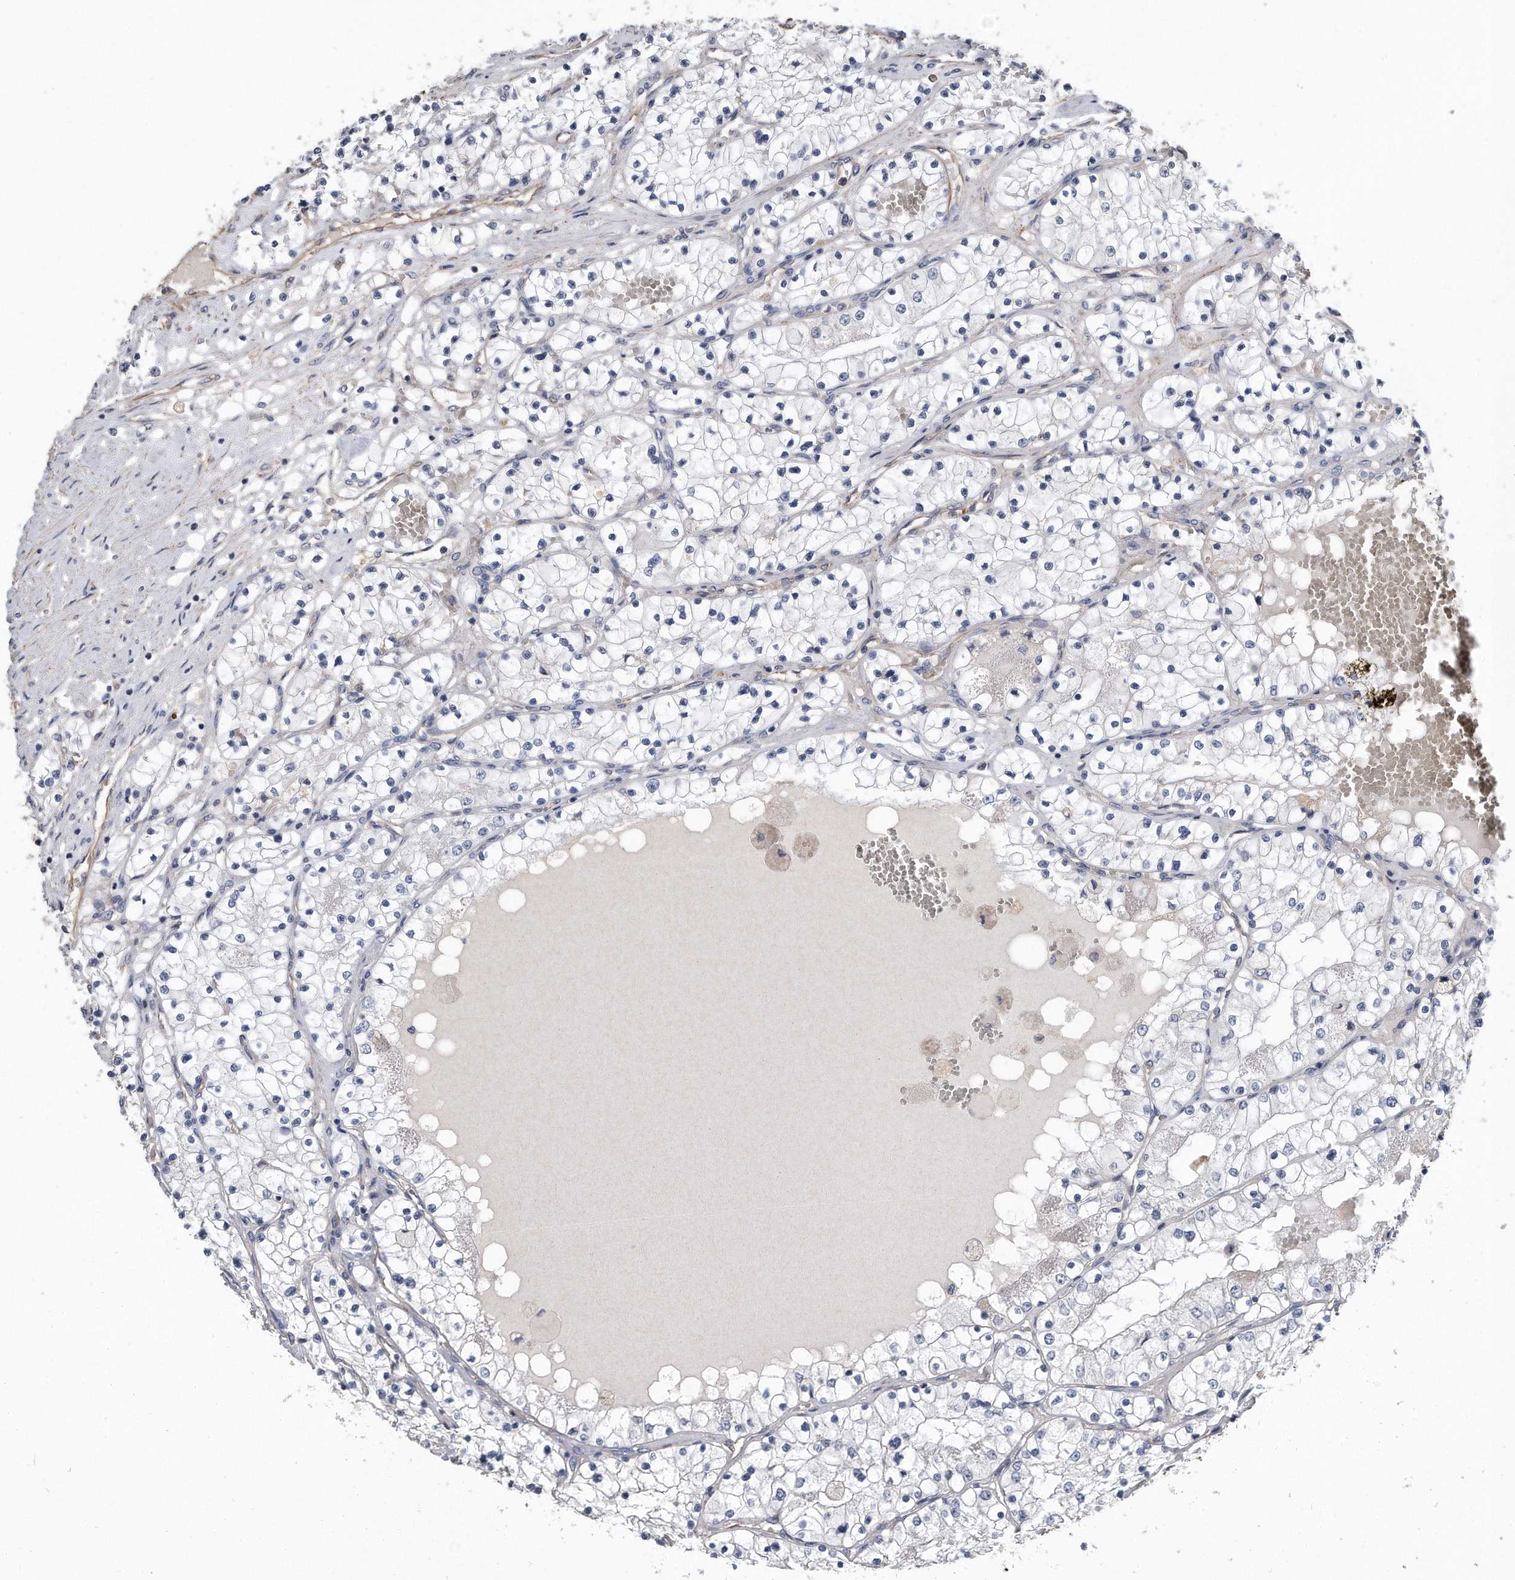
{"staining": {"intensity": "negative", "quantity": "none", "location": "none"}, "tissue": "renal cancer", "cell_type": "Tumor cells", "image_type": "cancer", "snomed": [{"axis": "morphology", "description": "Normal tissue, NOS"}, {"axis": "morphology", "description": "Adenocarcinoma, NOS"}, {"axis": "topography", "description": "Kidney"}], "caption": "Adenocarcinoma (renal) was stained to show a protein in brown. There is no significant expression in tumor cells.", "gene": "GPC1", "patient": {"sex": "male", "age": 68}}